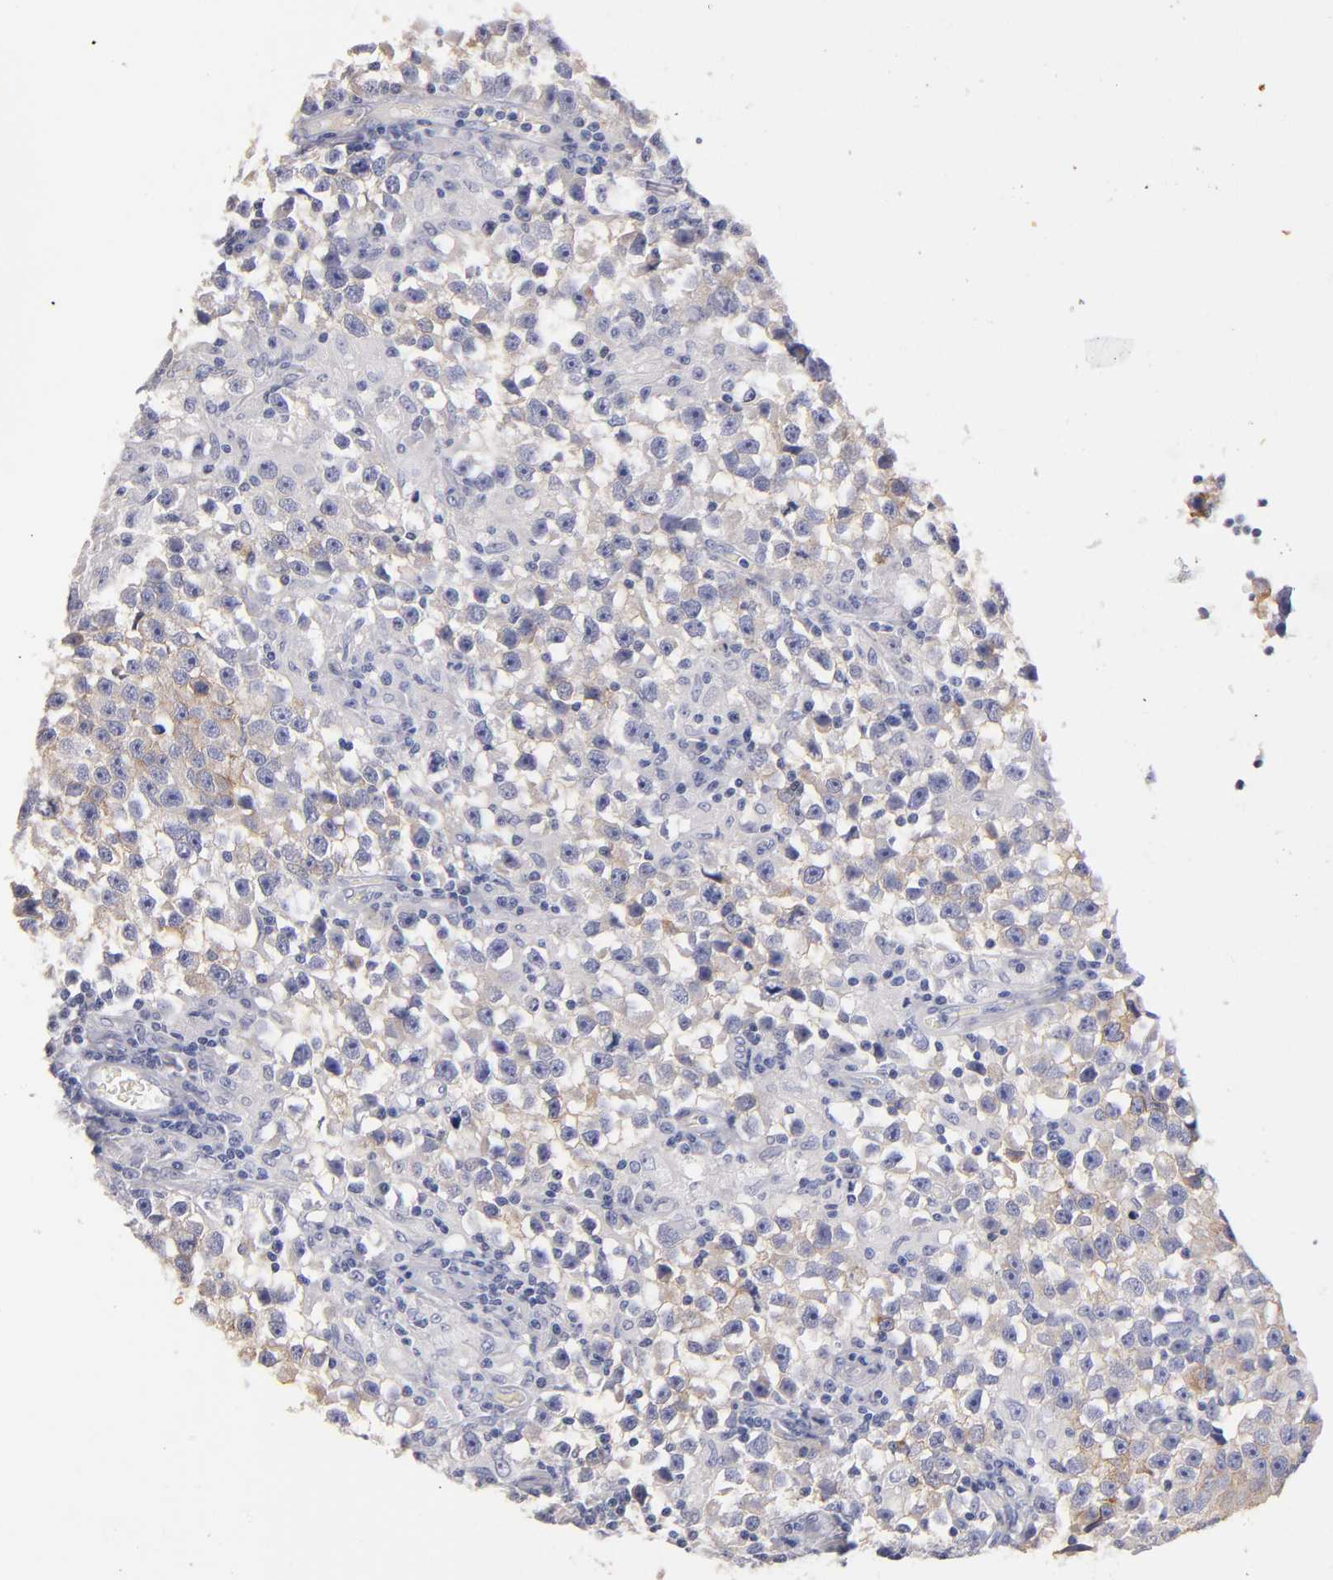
{"staining": {"intensity": "weak", "quantity": "<25%", "location": "cytoplasmic/membranous"}, "tissue": "testis cancer", "cell_type": "Tumor cells", "image_type": "cancer", "snomed": [{"axis": "morphology", "description": "Seminoma, NOS"}, {"axis": "topography", "description": "Testis"}], "caption": "Image shows no protein positivity in tumor cells of testis seminoma tissue. Nuclei are stained in blue.", "gene": "KIT", "patient": {"sex": "male", "age": 33}}